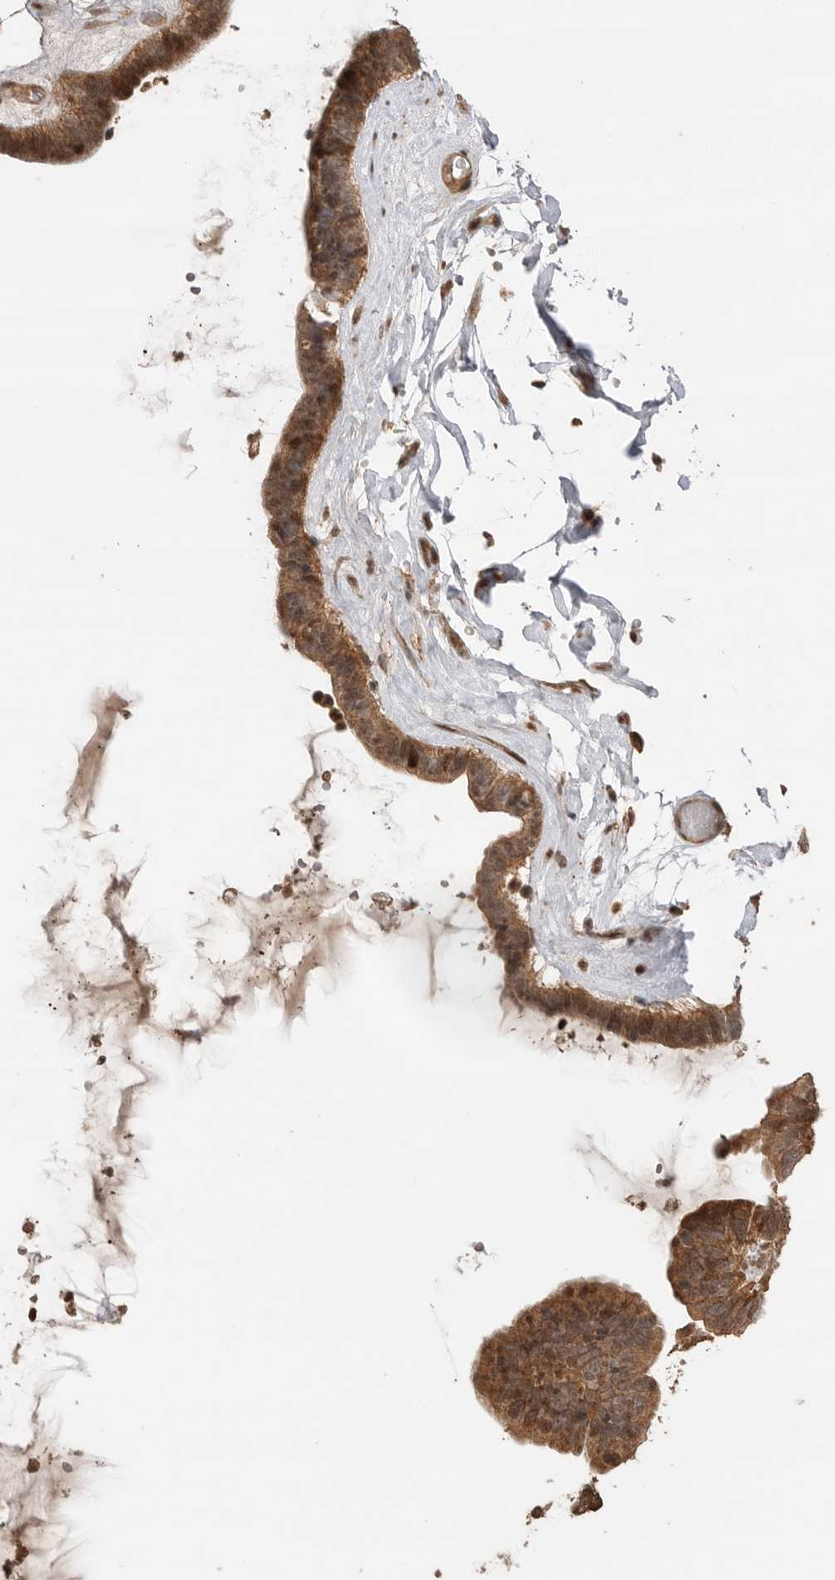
{"staining": {"intensity": "strong", "quantity": ">75%", "location": "cytoplasmic/membranous,nuclear"}, "tissue": "ovarian cancer", "cell_type": "Tumor cells", "image_type": "cancer", "snomed": [{"axis": "morphology", "description": "Cystadenocarcinoma, serous, NOS"}, {"axis": "topography", "description": "Ovary"}], "caption": "Human serous cystadenocarcinoma (ovarian) stained with a brown dye exhibits strong cytoplasmic/membranous and nuclear positive expression in about >75% of tumor cells.", "gene": "BOC", "patient": {"sex": "female", "age": 56}}